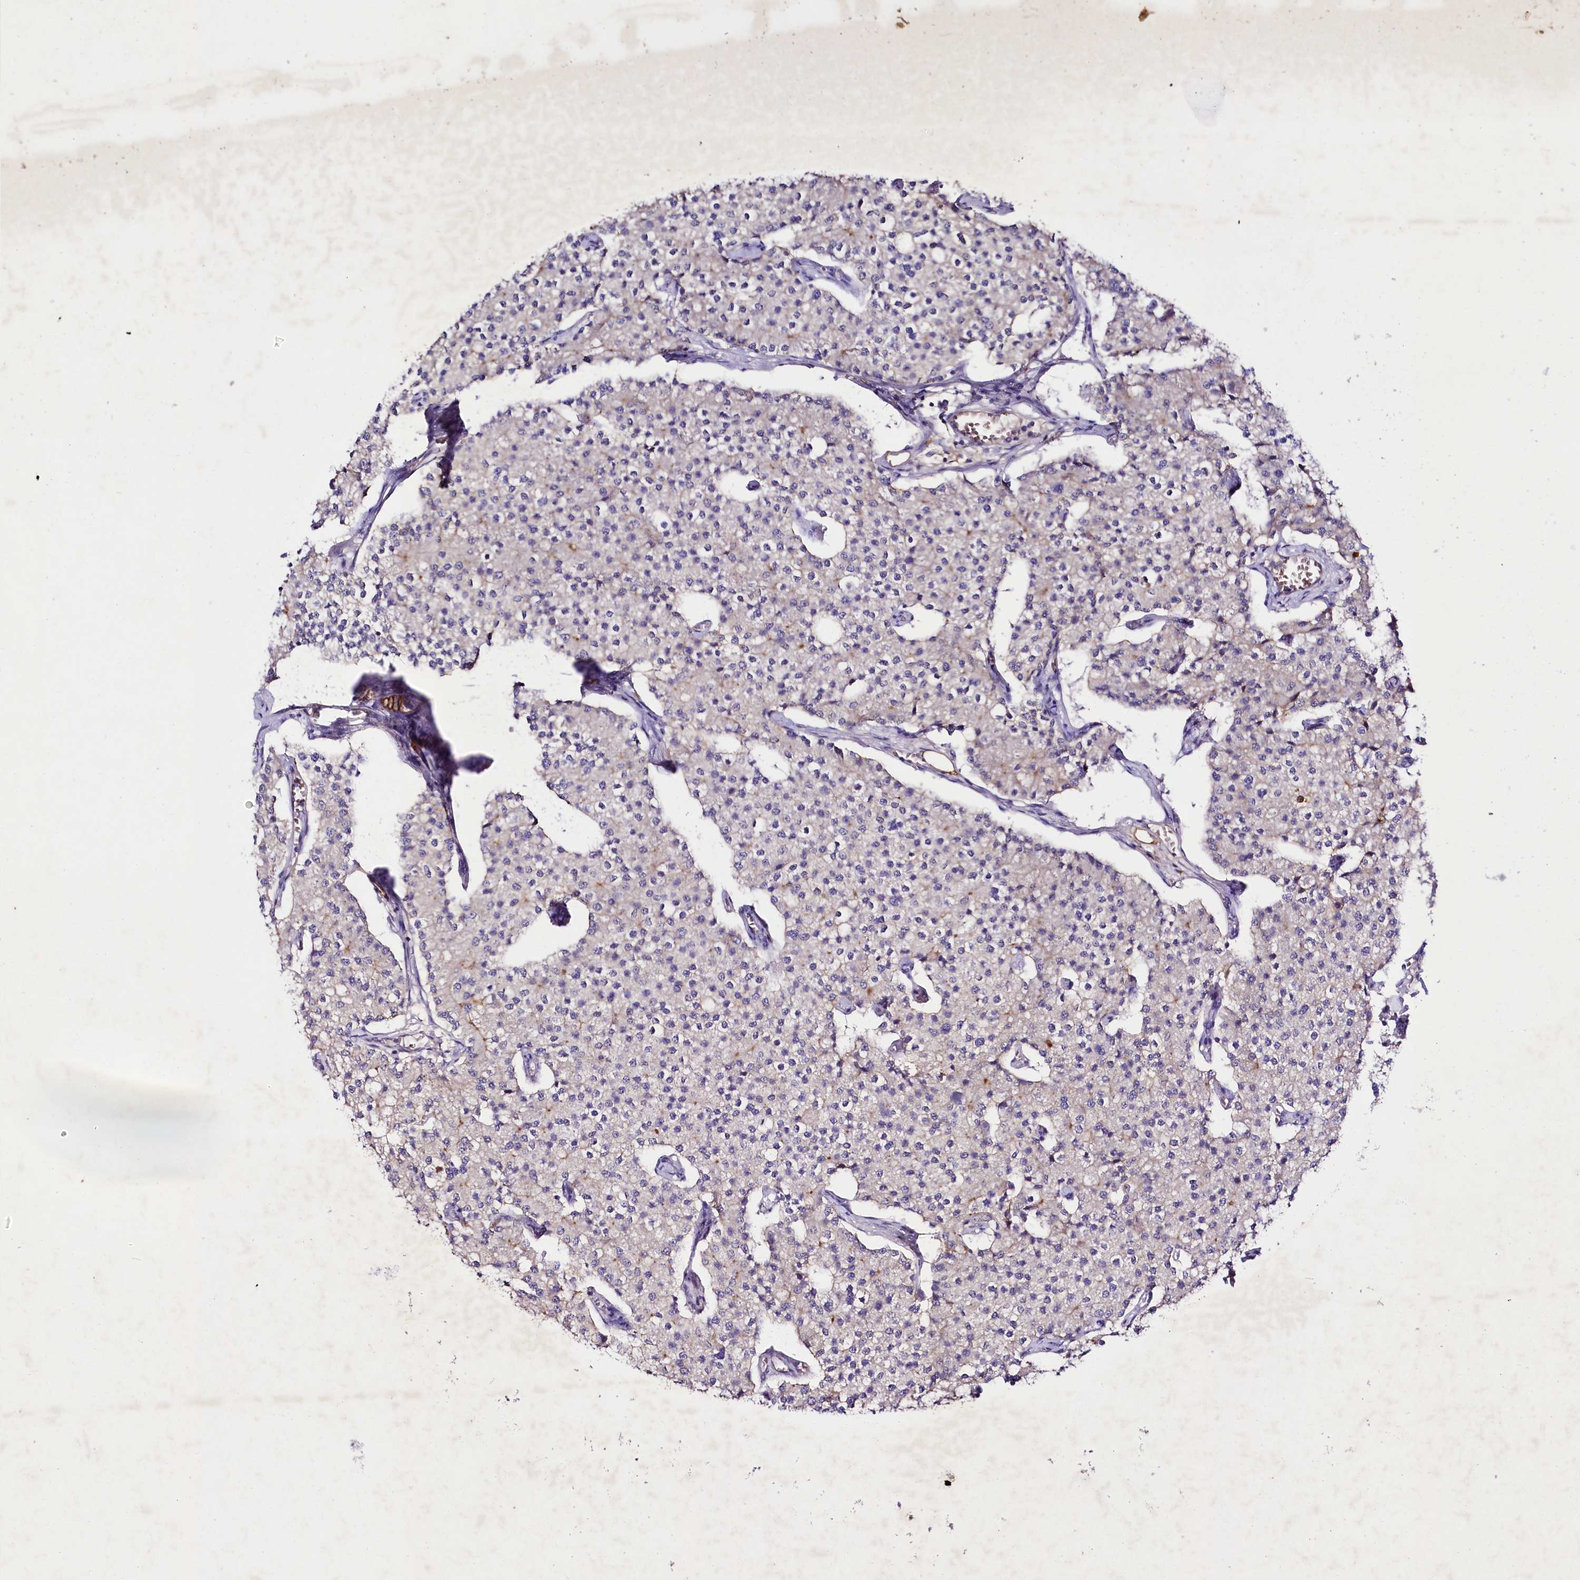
{"staining": {"intensity": "negative", "quantity": "none", "location": "none"}, "tissue": "carcinoid", "cell_type": "Tumor cells", "image_type": "cancer", "snomed": [{"axis": "morphology", "description": "Carcinoid, malignant, NOS"}, {"axis": "topography", "description": "Colon"}], "caption": "There is no significant expression in tumor cells of carcinoid.", "gene": "SLC7A1", "patient": {"sex": "female", "age": 52}}